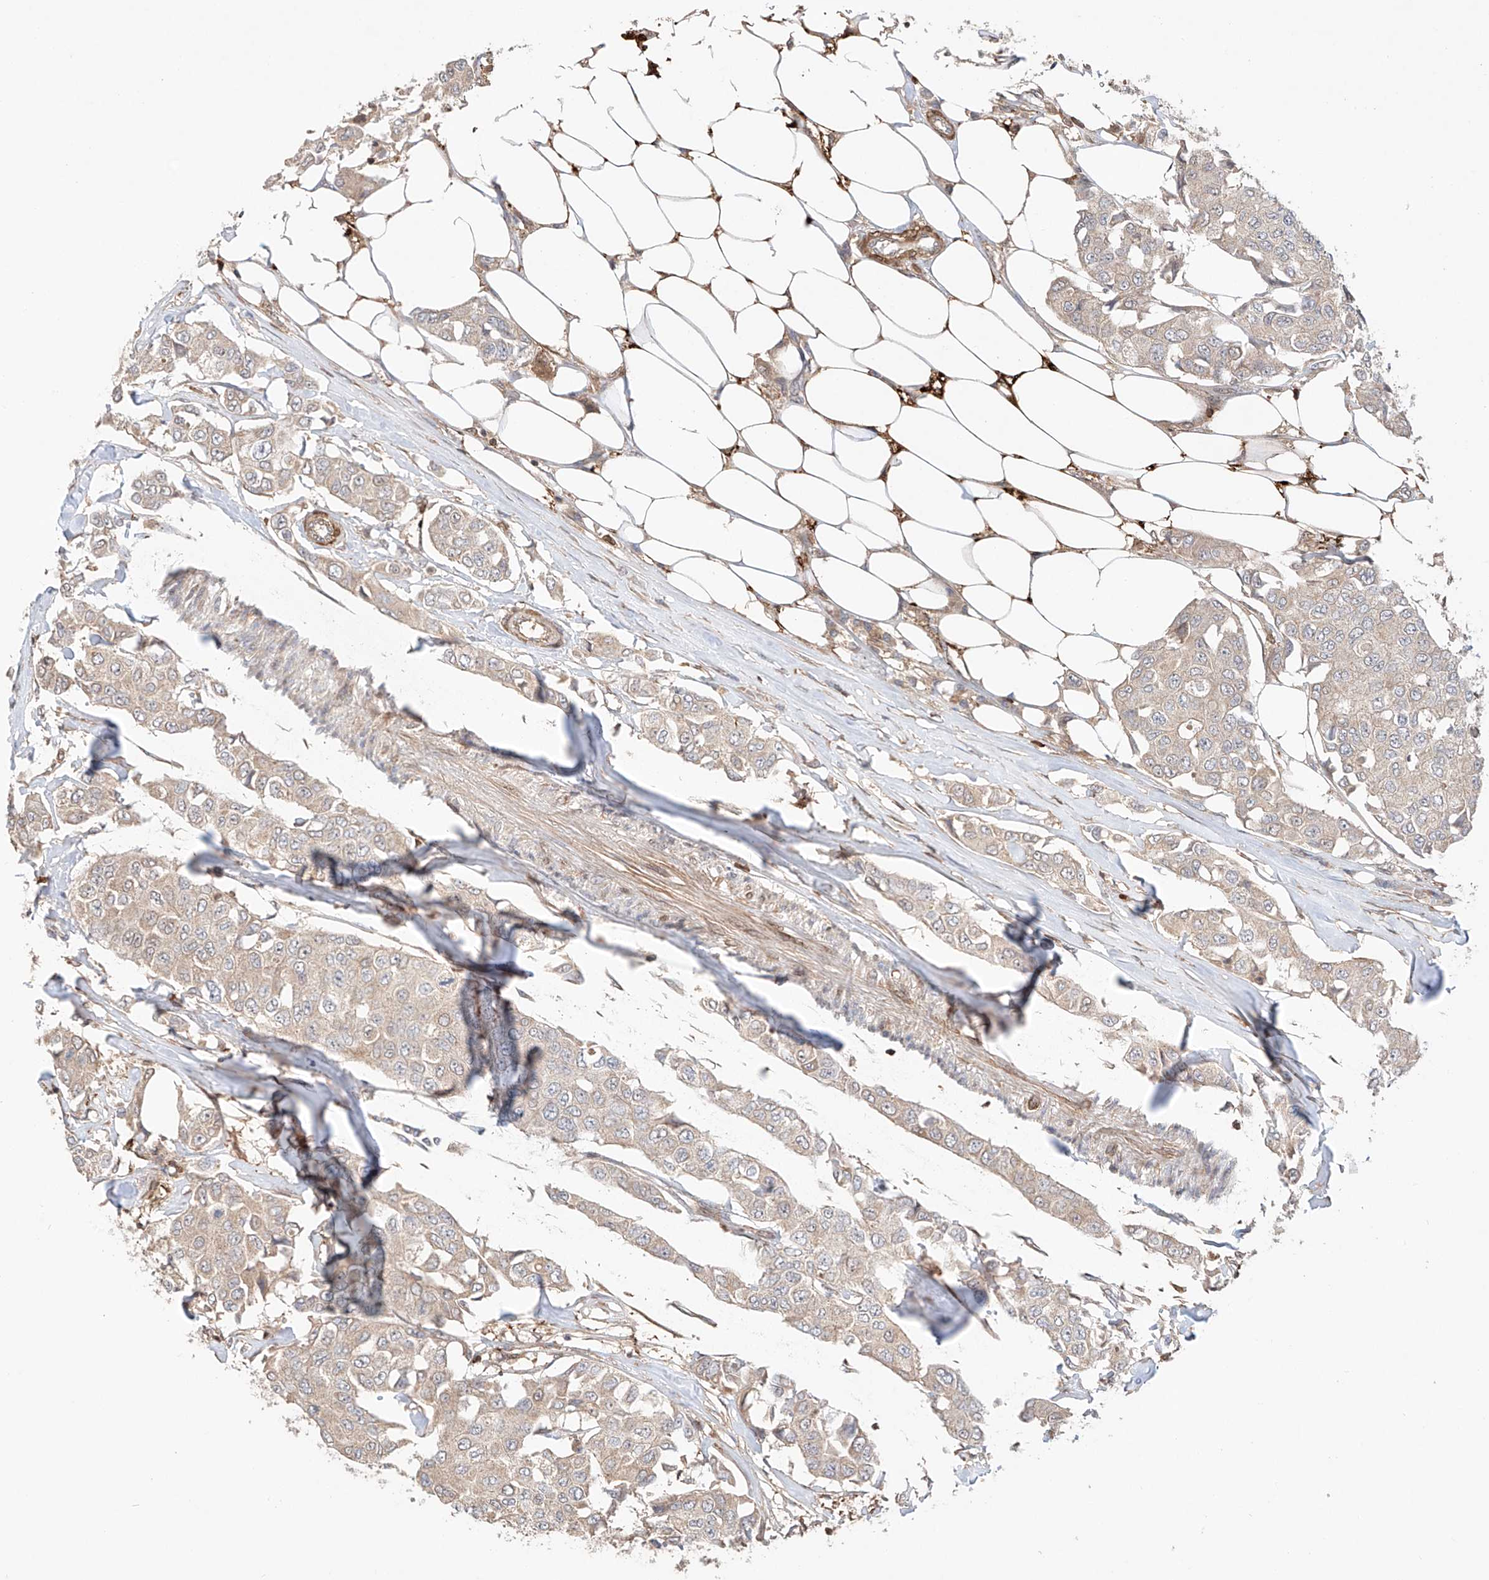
{"staining": {"intensity": "weak", "quantity": ">75%", "location": "cytoplasmic/membranous"}, "tissue": "breast cancer", "cell_type": "Tumor cells", "image_type": "cancer", "snomed": [{"axis": "morphology", "description": "Duct carcinoma"}, {"axis": "topography", "description": "Breast"}], "caption": "Breast infiltrating ductal carcinoma tissue reveals weak cytoplasmic/membranous staining in approximately >75% of tumor cells, visualized by immunohistochemistry. Immunohistochemistry (ihc) stains the protein in brown and the nuclei are stained blue.", "gene": "IGSF22", "patient": {"sex": "female", "age": 80}}